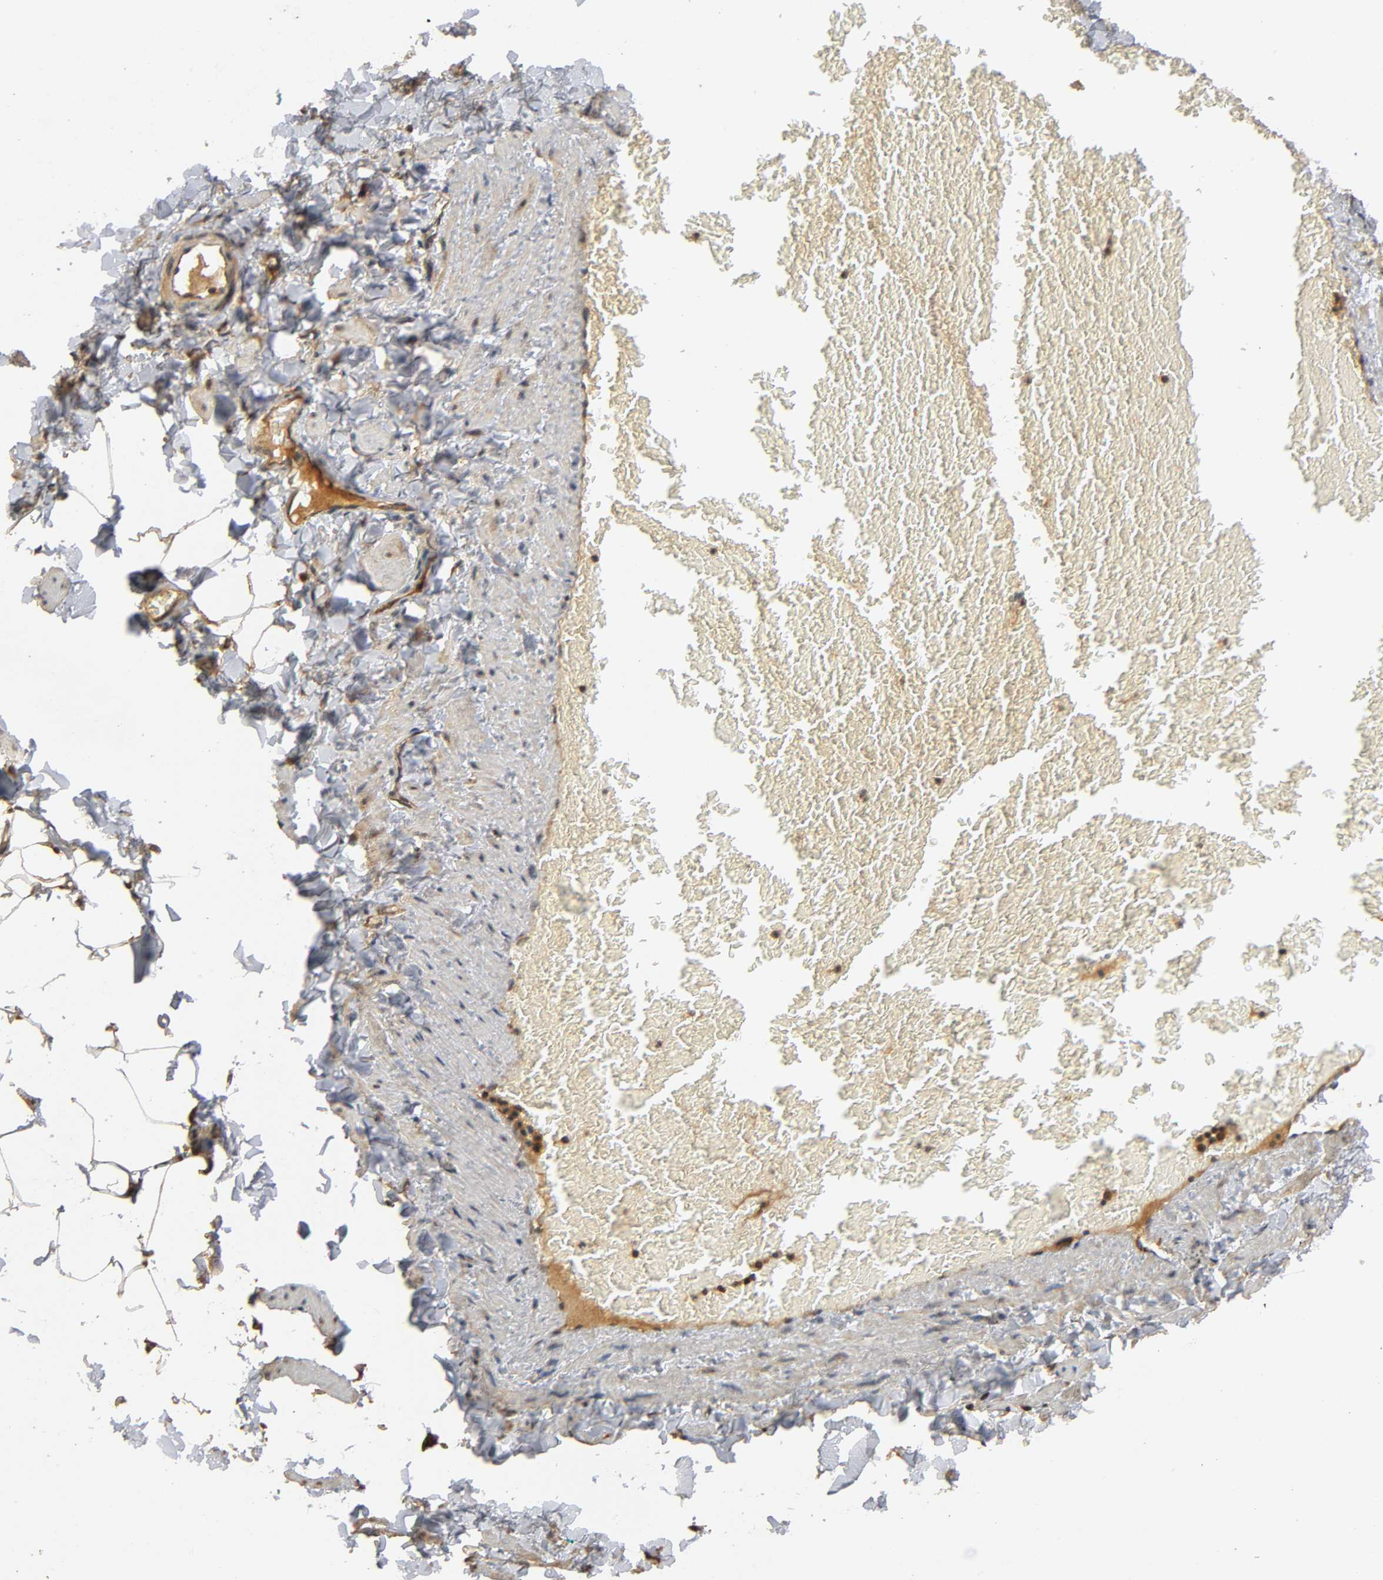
{"staining": {"intensity": "weak", "quantity": ">75%", "location": "cytoplasmic/membranous"}, "tissue": "adipose tissue", "cell_type": "Adipocytes", "image_type": "normal", "snomed": [{"axis": "morphology", "description": "Normal tissue, NOS"}, {"axis": "topography", "description": "Vascular tissue"}], "caption": "Immunohistochemical staining of benign human adipose tissue displays low levels of weak cytoplasmic/membranous expression in about >75% of adipocytes. (DAB = brown stain, brightfield microscopy at high magnification).", "gene": "IKBKB", "patient": {"sex": "male", "age": 41}}